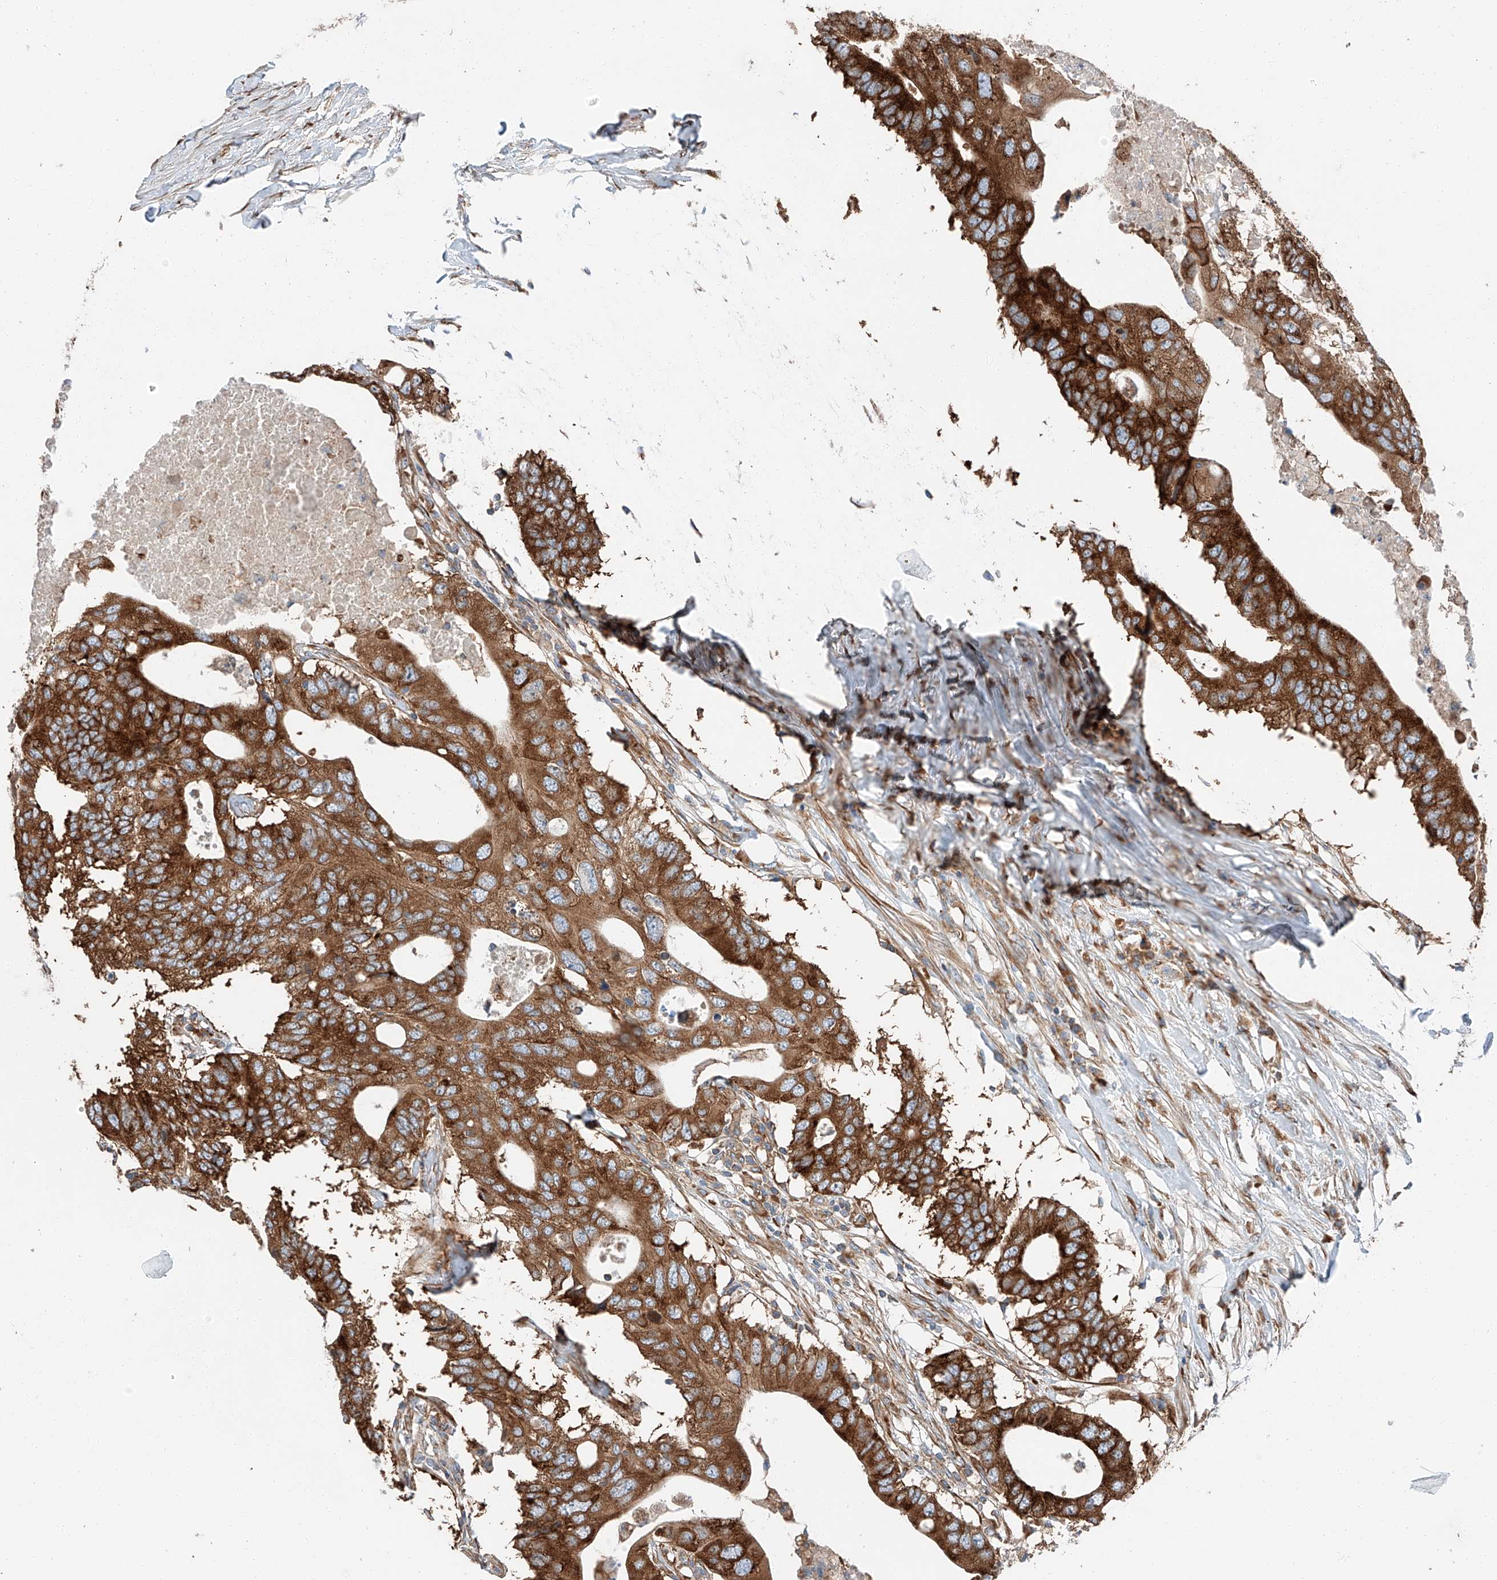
{"staining": {"intensity": "strong", "quantity": ">75%", "location": "cytoplasmic/membranous"}, "tissue": "colorectal cancer", "cell_type": "Tumor cells", "image_type": "cancer", "snomed": [{"axis": "morphology", "description": "Adenocarcinoma, NOS"}, {"axis": "topography", "description": "Colon"}], "caption": "Brown immunohistochemical staining in colorectal adenocarcinoma displays strong cytoplasmic/membranous expression in approximately >75% of tumor cells.", "gene": "ZC3H15", "patient": {"sex": "male", "age": 71}}